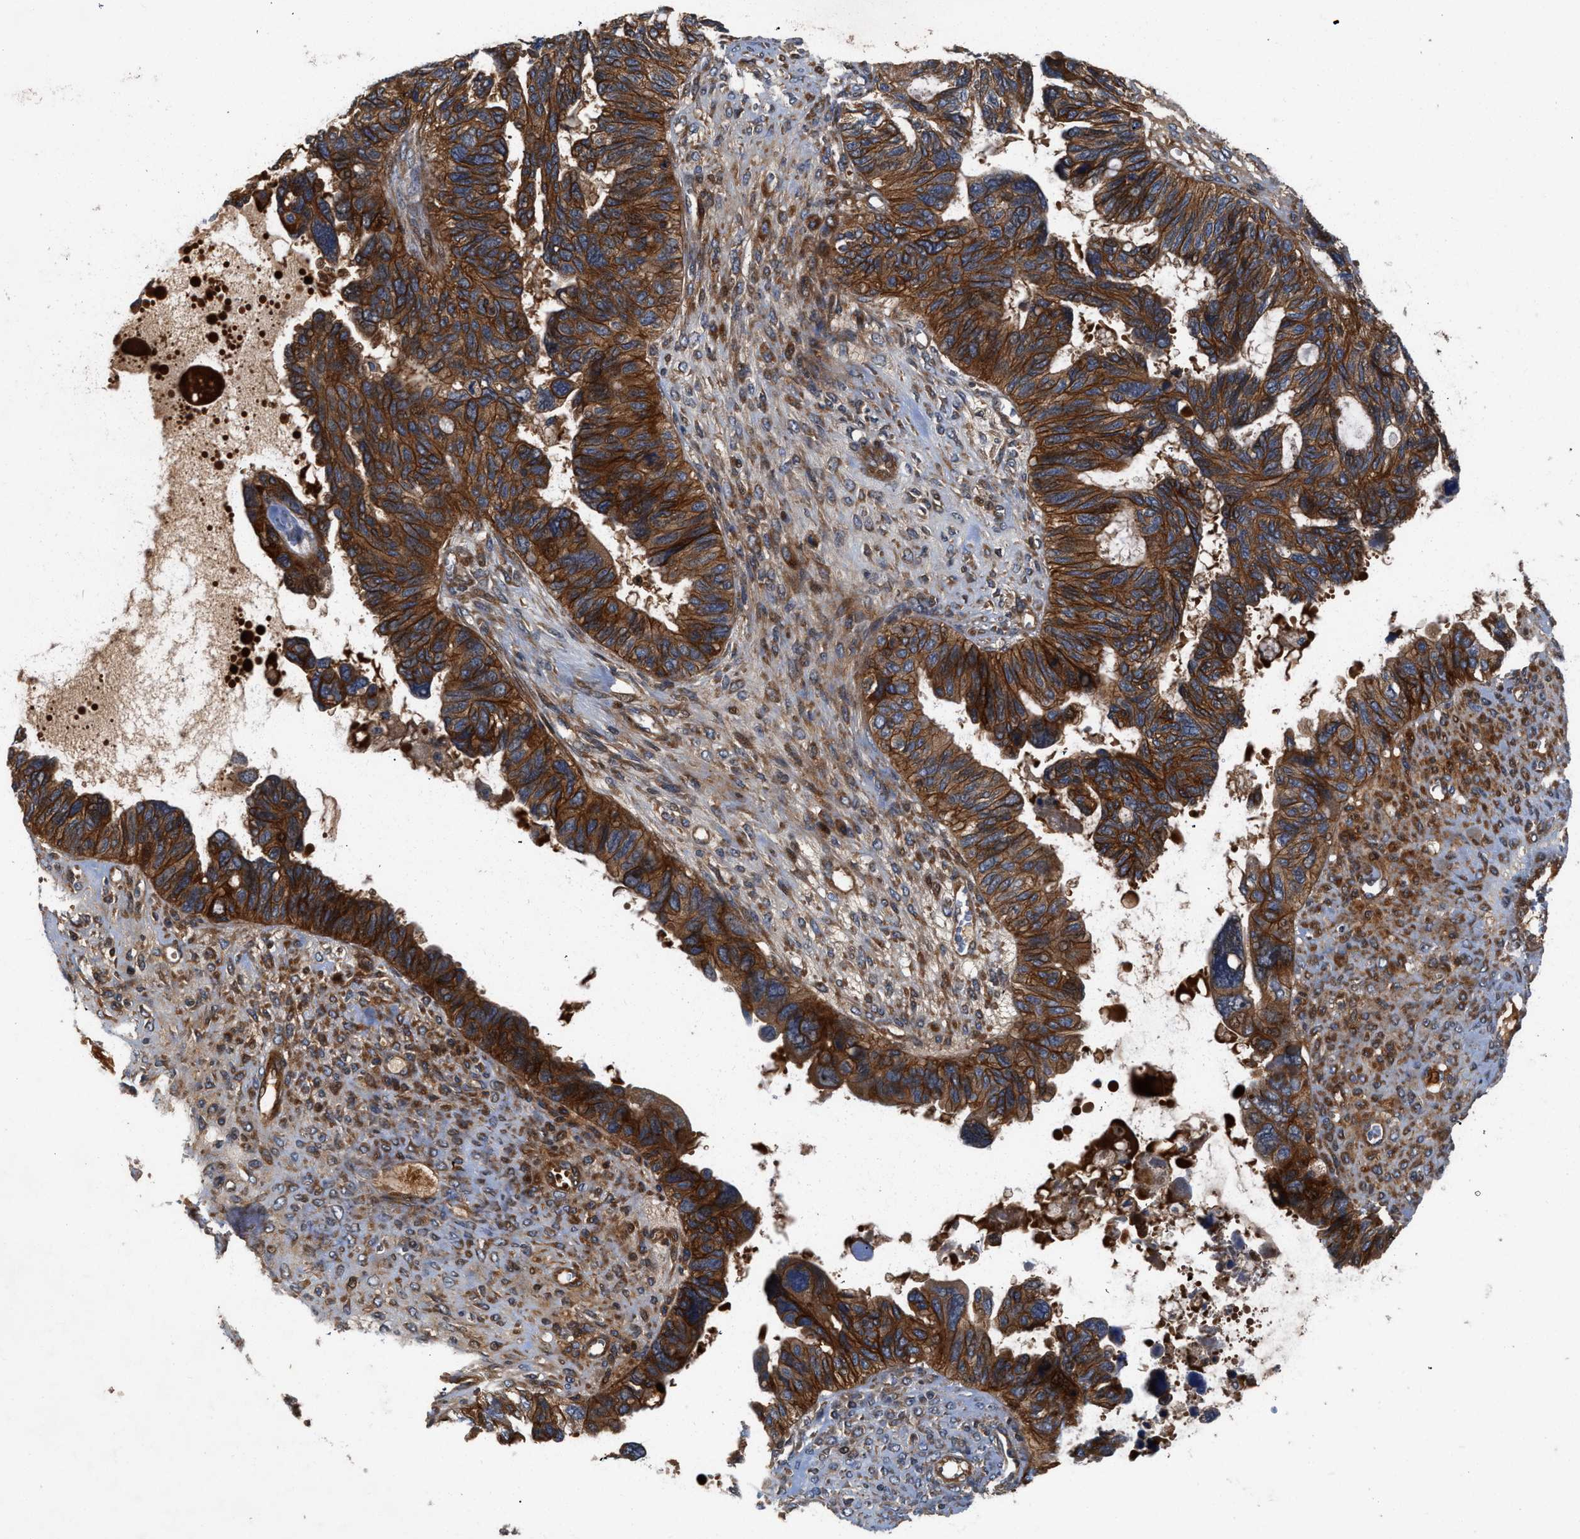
{"staining": {"intensity": "strong", "quantity": ">75%", "location": "cytoplasmic/membranous"}, "tissue": "ovarian cancer", "cell_type": "Tumor cells", "image_type": "cancer", "snomed": [{"axis": "morphology", "description": "Cystadenocarcinoma, serous, NOS"}, {"axis": "topography", "description": "Ovary"}], "caption": "IHC of ovarian cancer reveals high levels of strong cytoplasmic/membranous expression in approximately >75% of tumor cells. The protein is shown in brown color, while the nuclei are stained blue.", "gene": "CNNM3", "patient": {"sex": "female", "age": 79}}